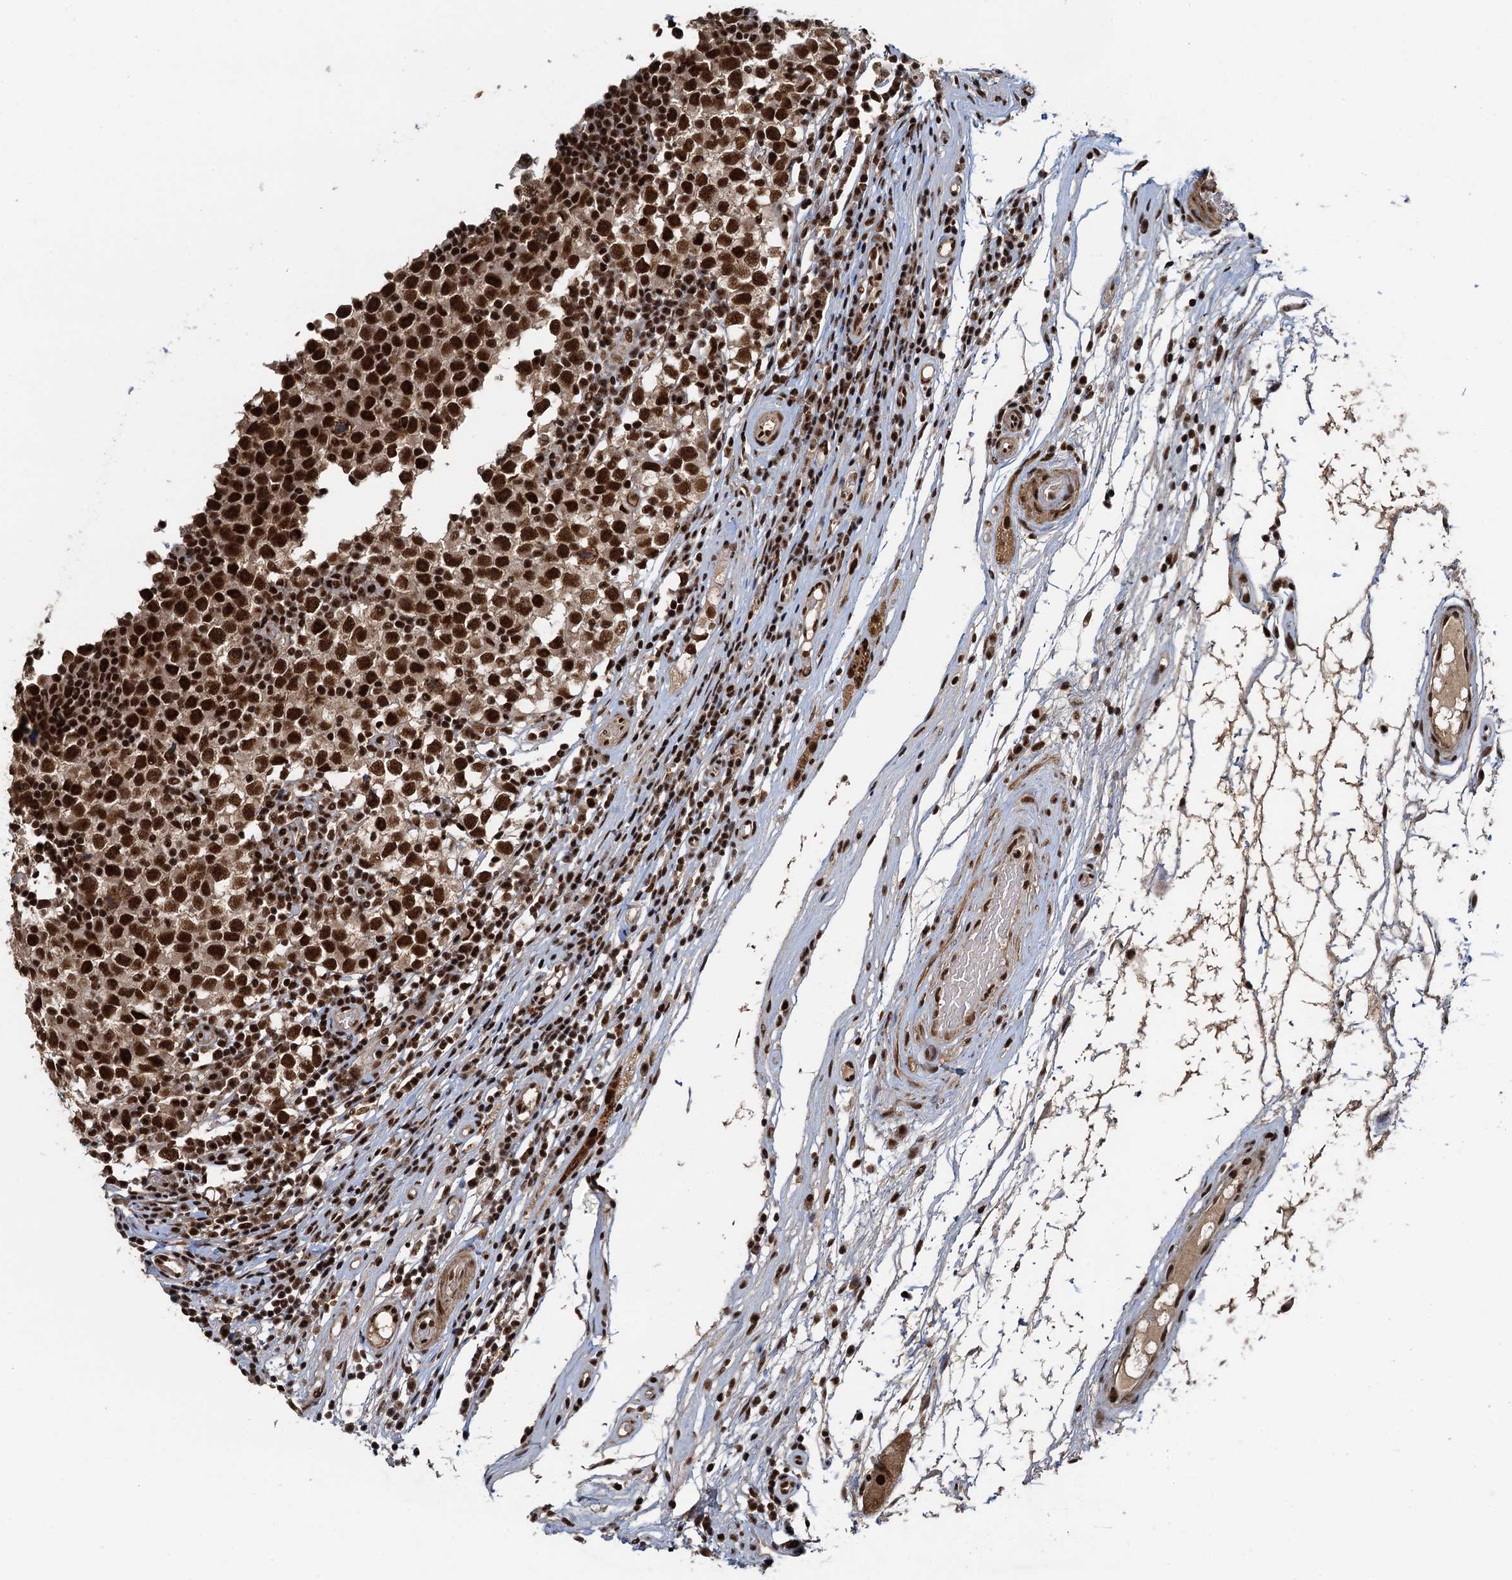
{"staining": {"intensity": "strong", "quantity": ">75%", "location": "nuclear"}, "tissue": "testis cancer", "cell_type": "Tumor cells", "image_type": "cancer", "snomed": [{"axis": "morphology", "description": "Seminoma, NOS"}, {"axis": "topography", "description": "Testis"}], "caption": "High-power microscopy captured an immunohistochemistry histopathology image of testis cancer, revealing strong nuclear staining in approximately >75% of tumor cells. The staining was performed using DAB to visualize the protein expression in brown, while the nuclei were stained in blue with hematoxylin (Magnification: 20x).", "gene": "ZC3H18", "patient": {"sex": "male", "age": 65}}